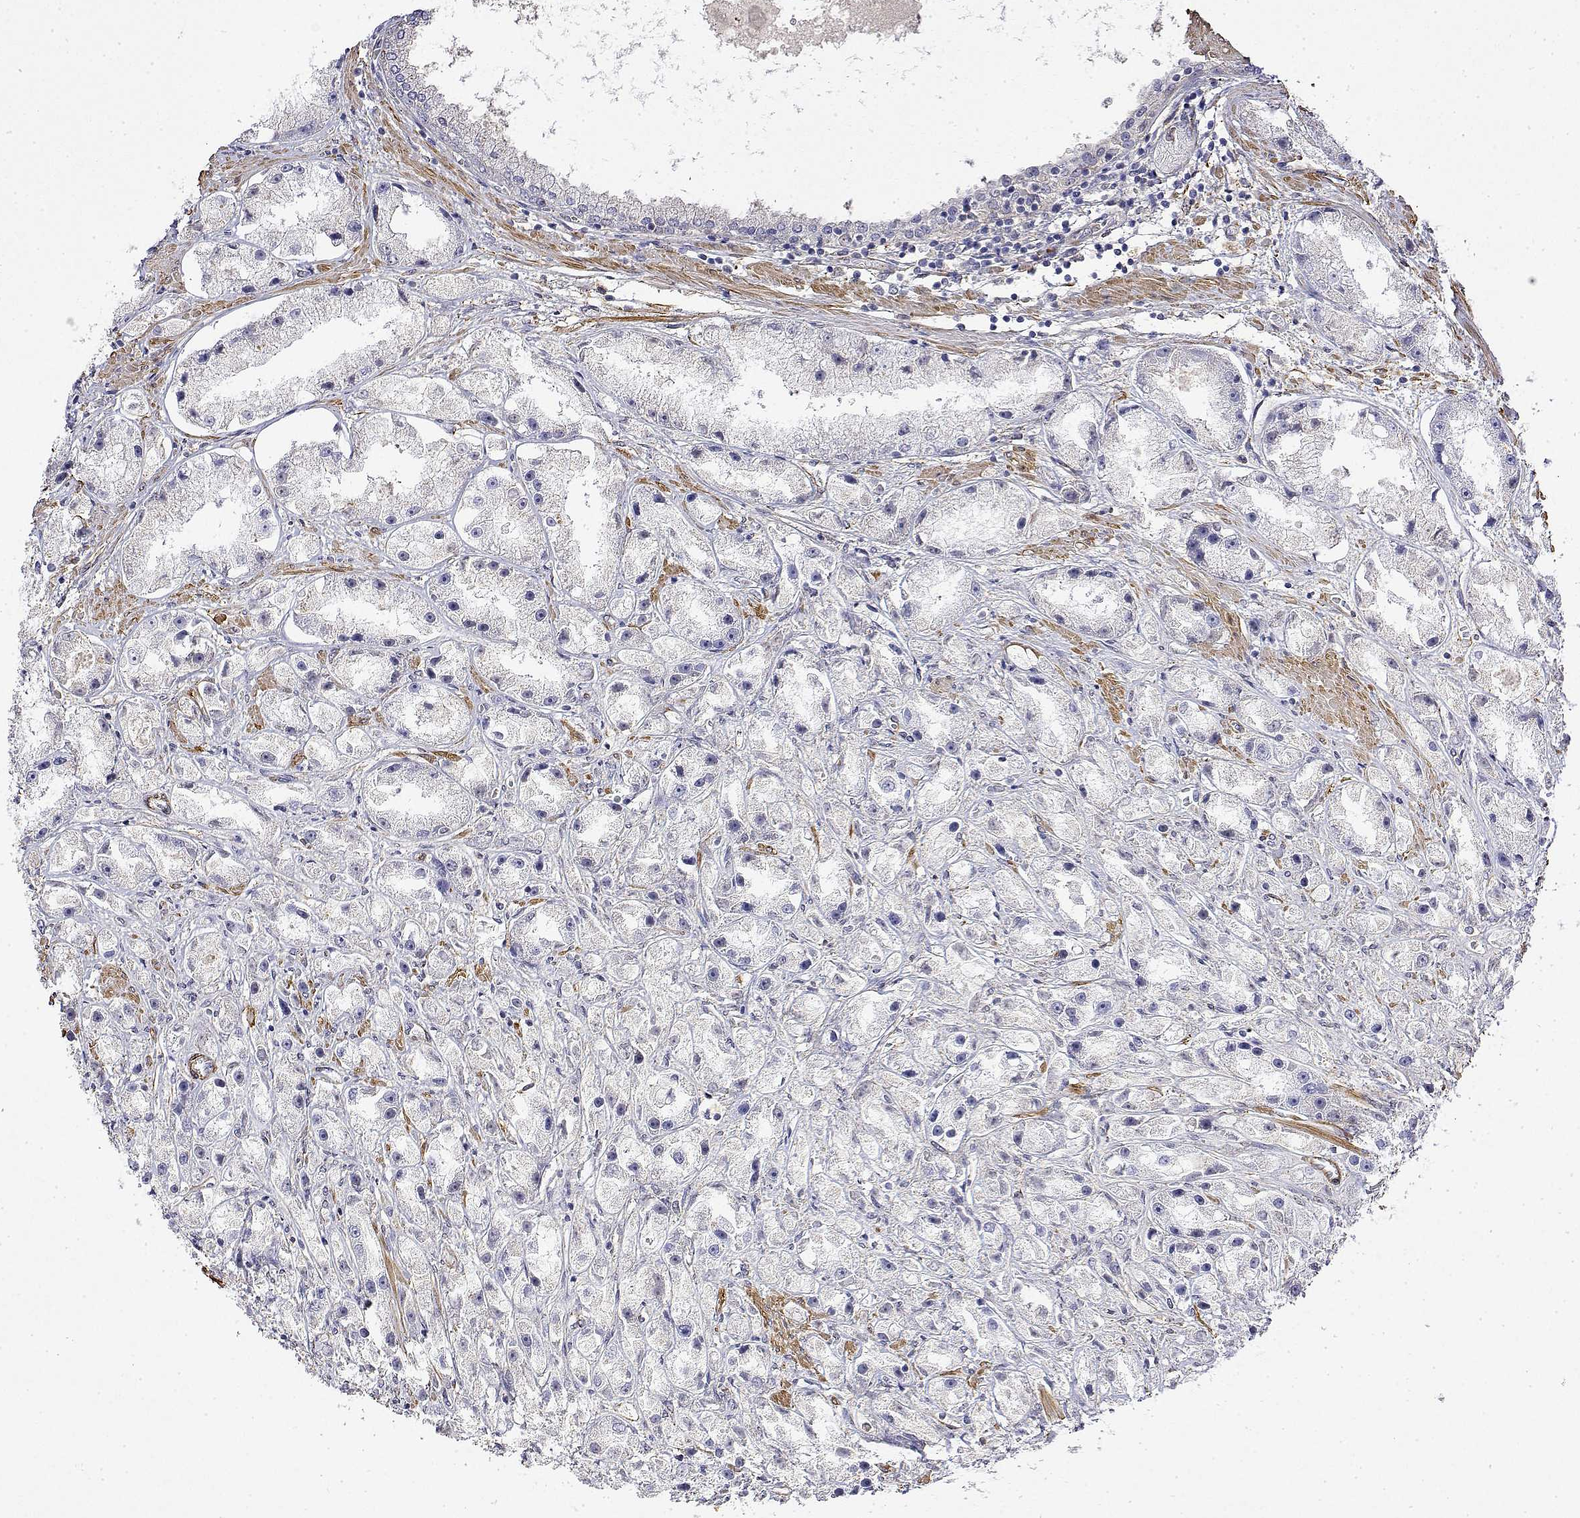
{"staining": {"intensity": "negative", "quantity": "none", "location": "none"}, "tissue": "prostate cancer", "cell_type": "Tumor cells", "image_type": "cancer", "snomed": [{"axis": "morphology", "description": "Adenocarcinoma, High grade"}, {"axis": "topography", "description": "Prostate"}], "caption": "Protein analysis of prostate cancer displays no significant positivity in tumor cells.", "gene": "SOWAHD", "patient": {"sex": "male", "age": 67}}